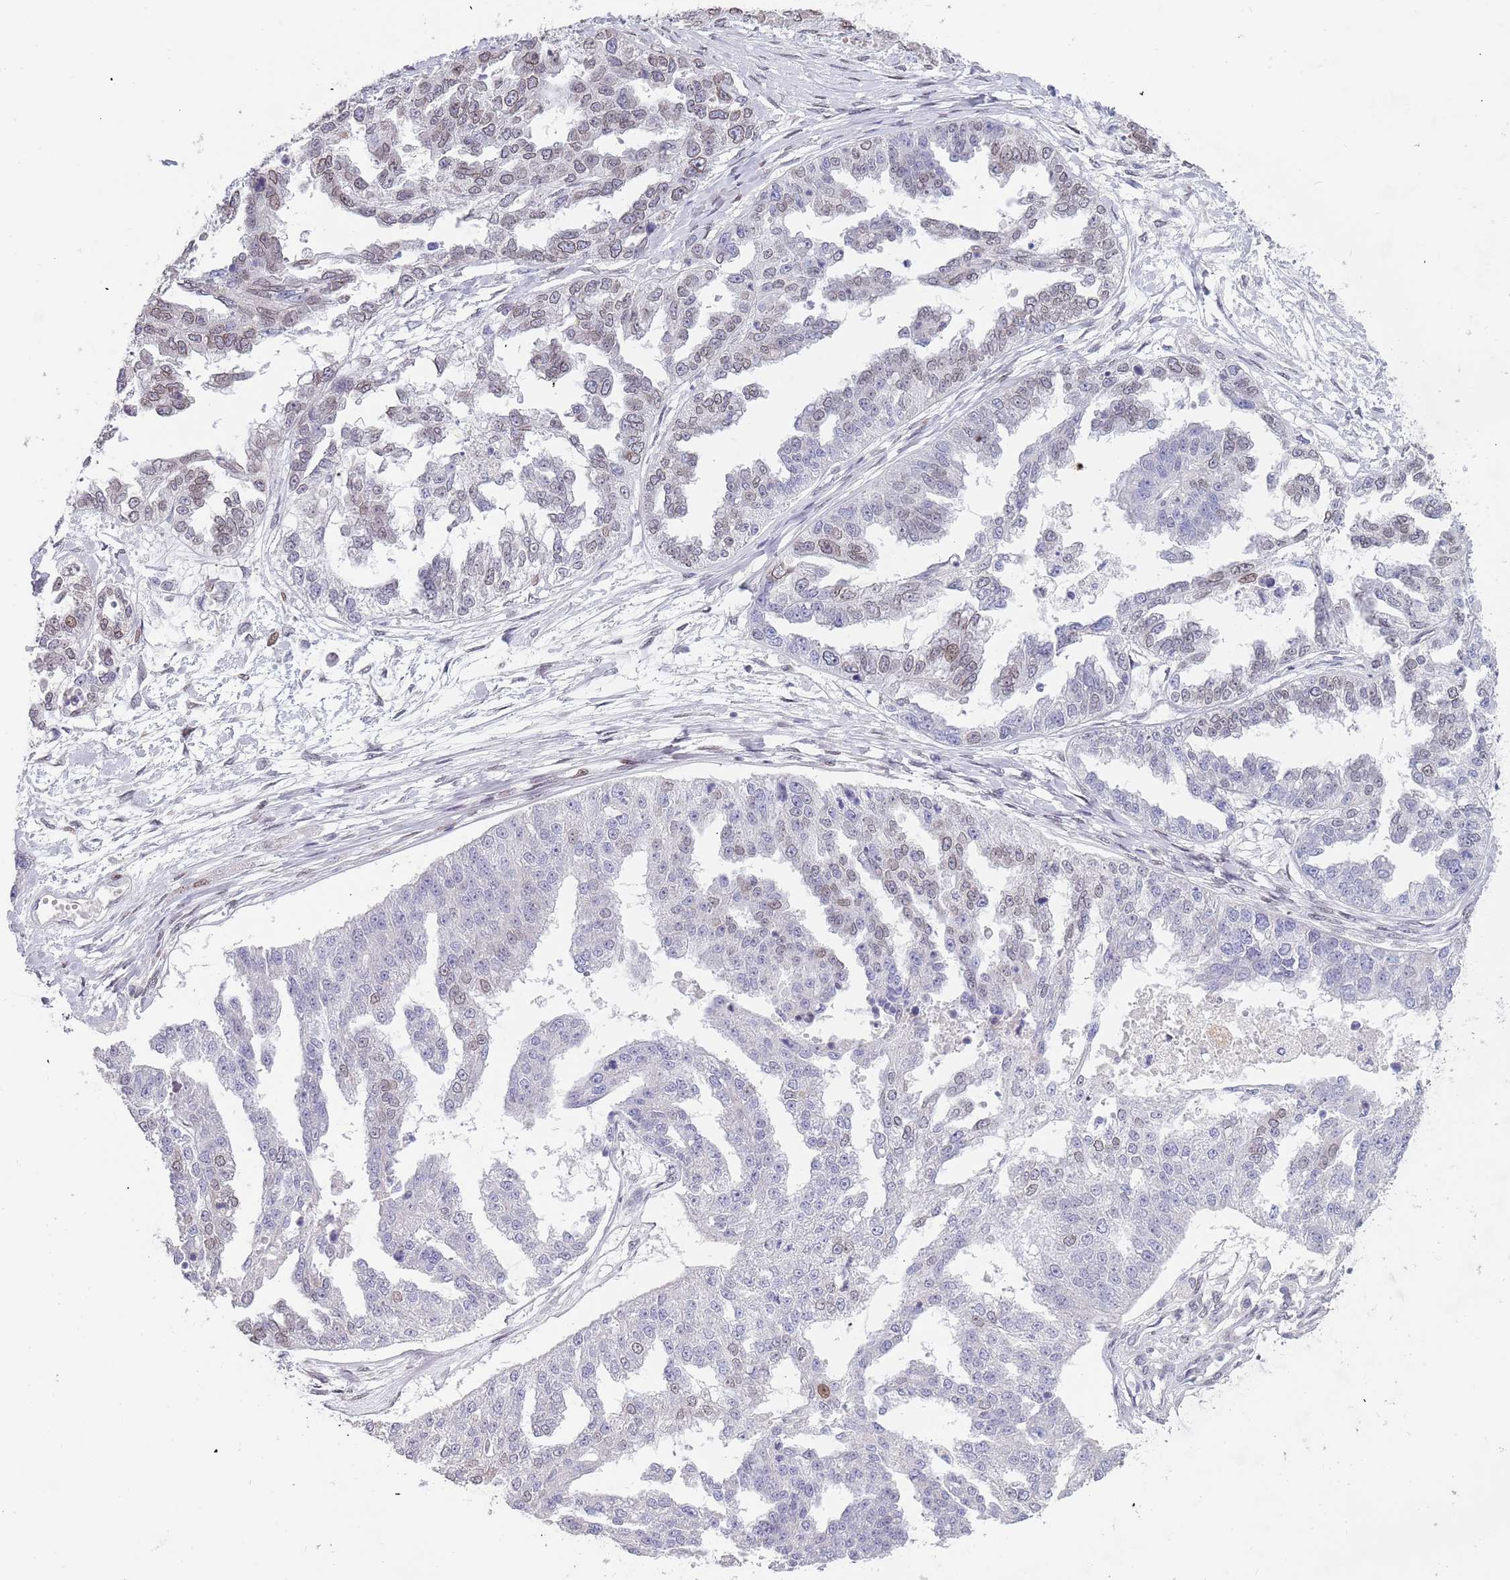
{"staining": {"intensity": "weak", "quantity": "<25%", "location": "nuclear"}, "tissue": "ovarian cancer", "cell_type": "Tumor cells", "image_type": "cancer", "snomed": [{"axis": "morphology", "description": "Cystadenocarcinoma, serous, NOS"}, {"axis": "topography", "description": "Ovary"}], "caption": "Tumor cells are negative for protein expression in human ovarian cancer.", "gene": "KLHDC2", "patient": {"sex": "female", "age": 58}}